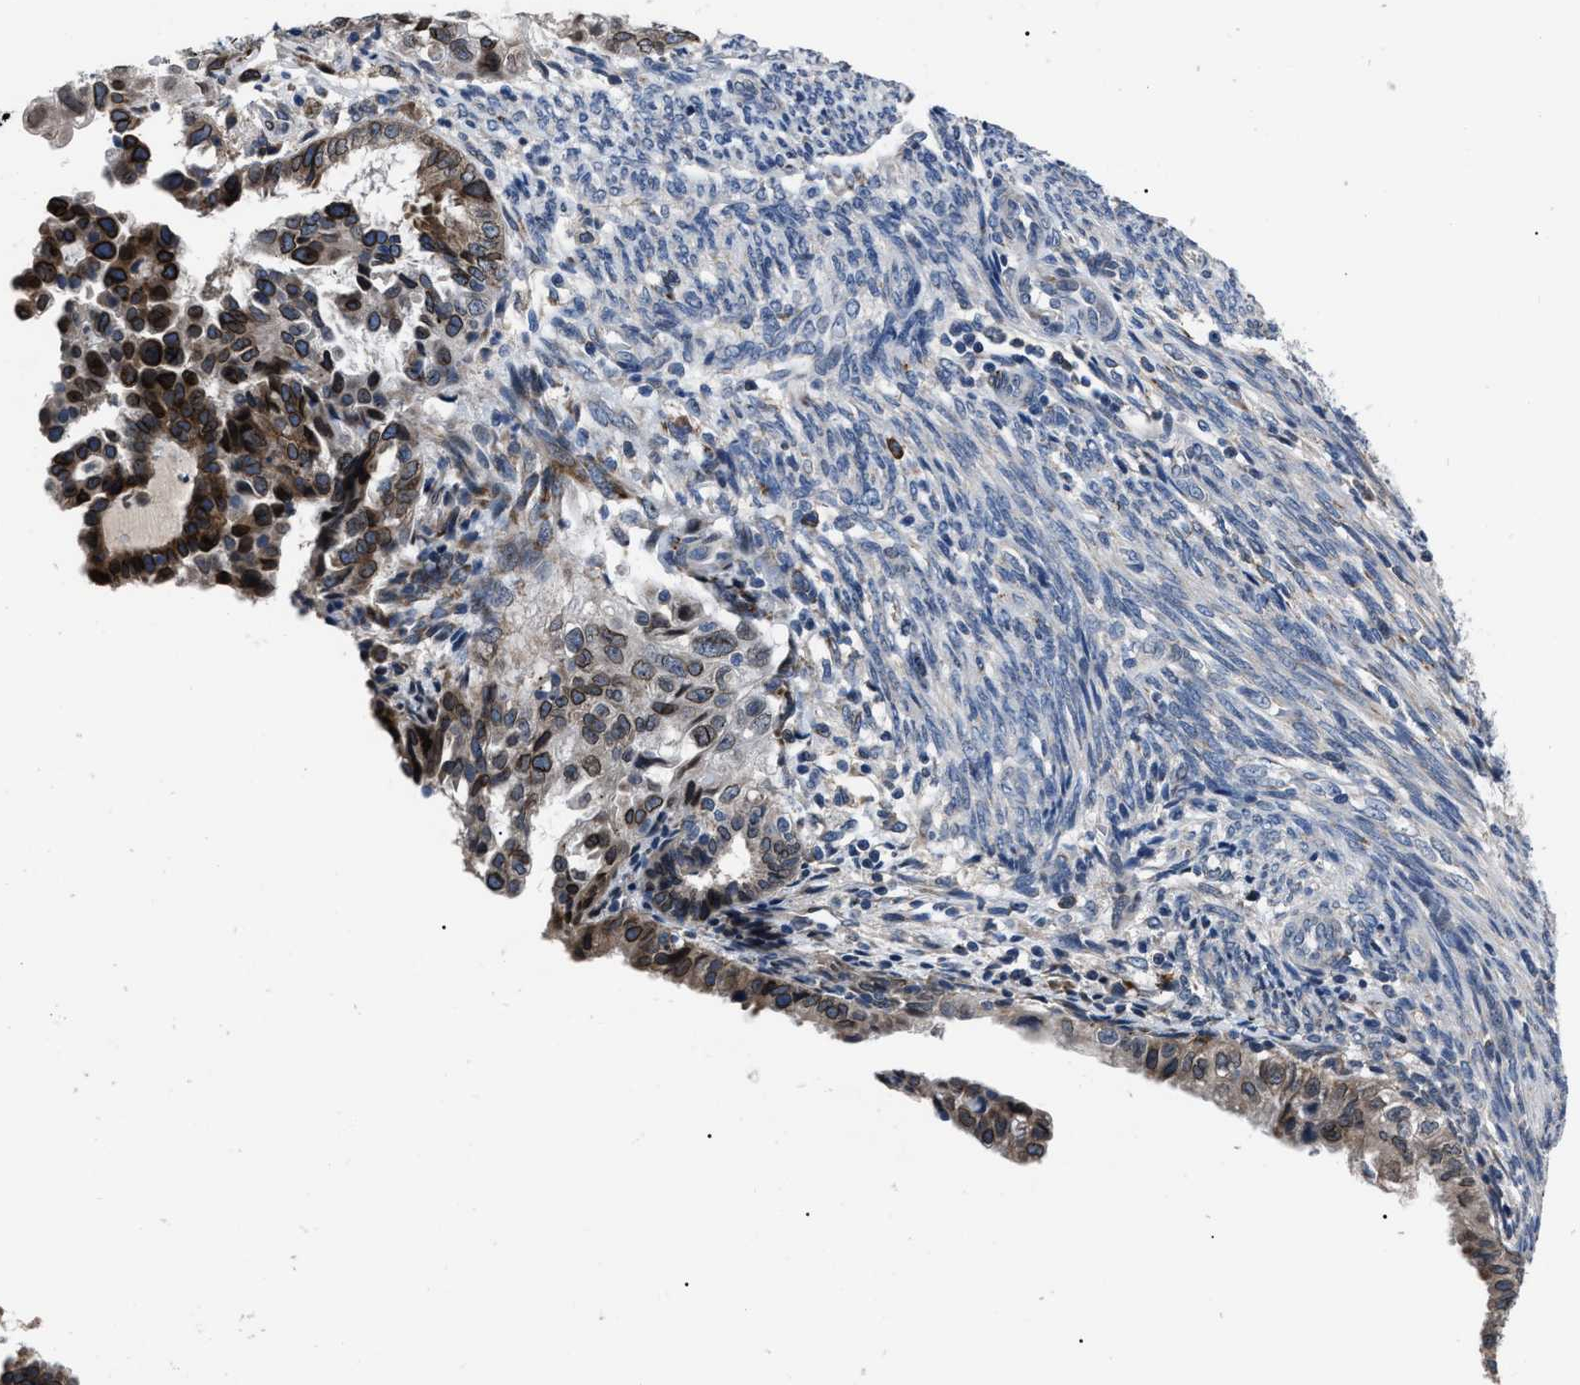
{"staining": {"intensity": "moderate", "quantity": ">75%", "location": "cytoplasmic/membranous"}, "tissue": "endometrial cancer", "cell_type": "Tumor cells", "image_type": "cancer", "snomed": [{"axis": "morphology", "description": "Adenocarcinoma, NOS"}, {"axis": "topography", "description": "Endometrium"}], "caption": "Protein staining by immunohistochemistry reveals moderate cytoplasmic/membranous expression in about >75% of tumor cells in endometrial cancer (adenocarcinoma).", "gene": "LRRC14", "patient": {"sex": "female", "age": 85}}